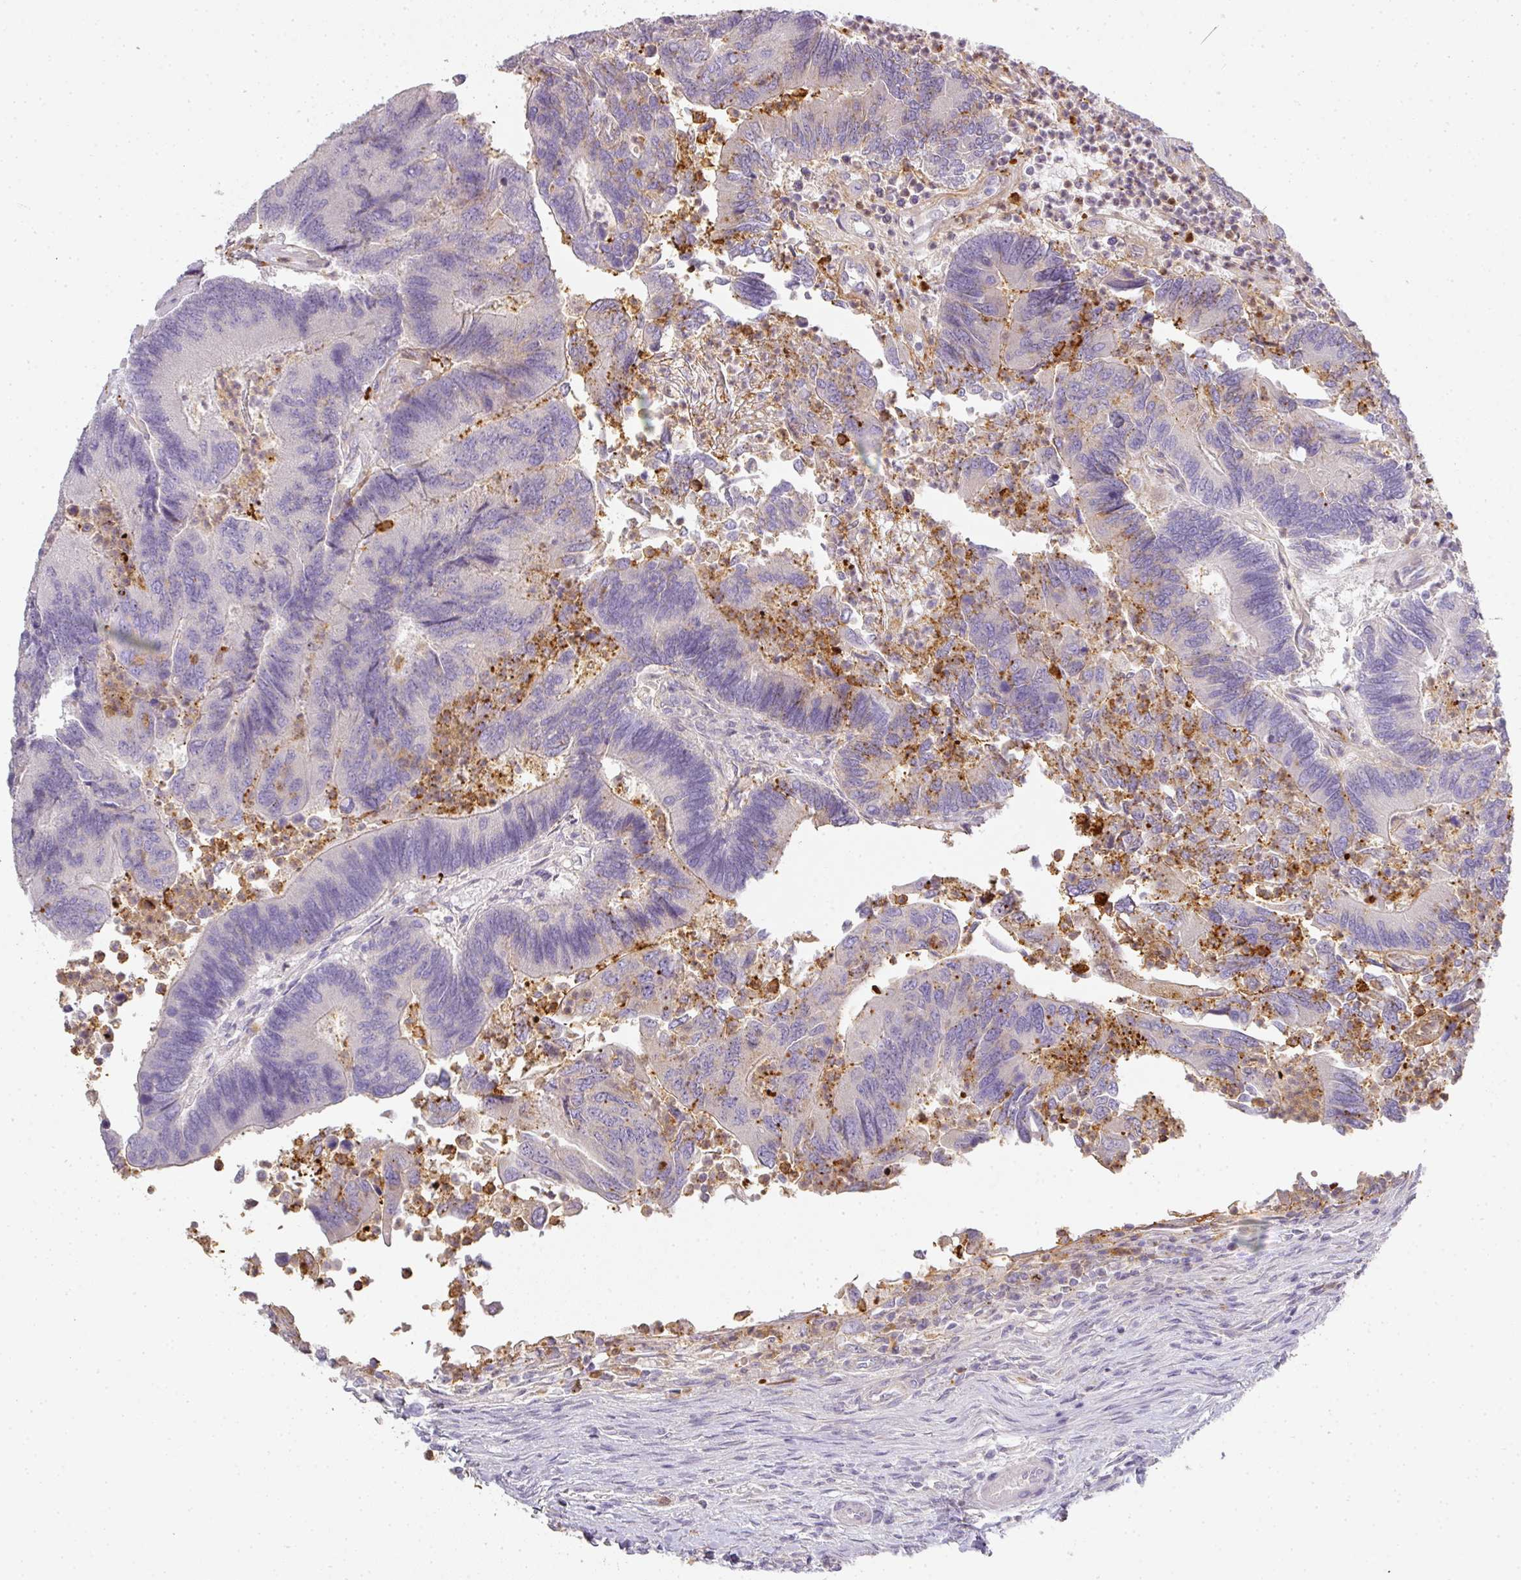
{"staining": {"intensity": "negative", "quantity": "none", "location": "none"}, "tissue": "colorectal cancer", "cell_type": "Tumor cells", "image_type": "cancer", "snomed": [{"axis": "morphology", "description": "Adenocarcinoma, NOS"}, {"axis": "topography", "description": "Colon"}], "caption": "The image displays no significant positivity in tumor cells of adenocarcinoma (colorectal).", "gene": "HHEX", "patient": {"sex": "female", "age": 67}}